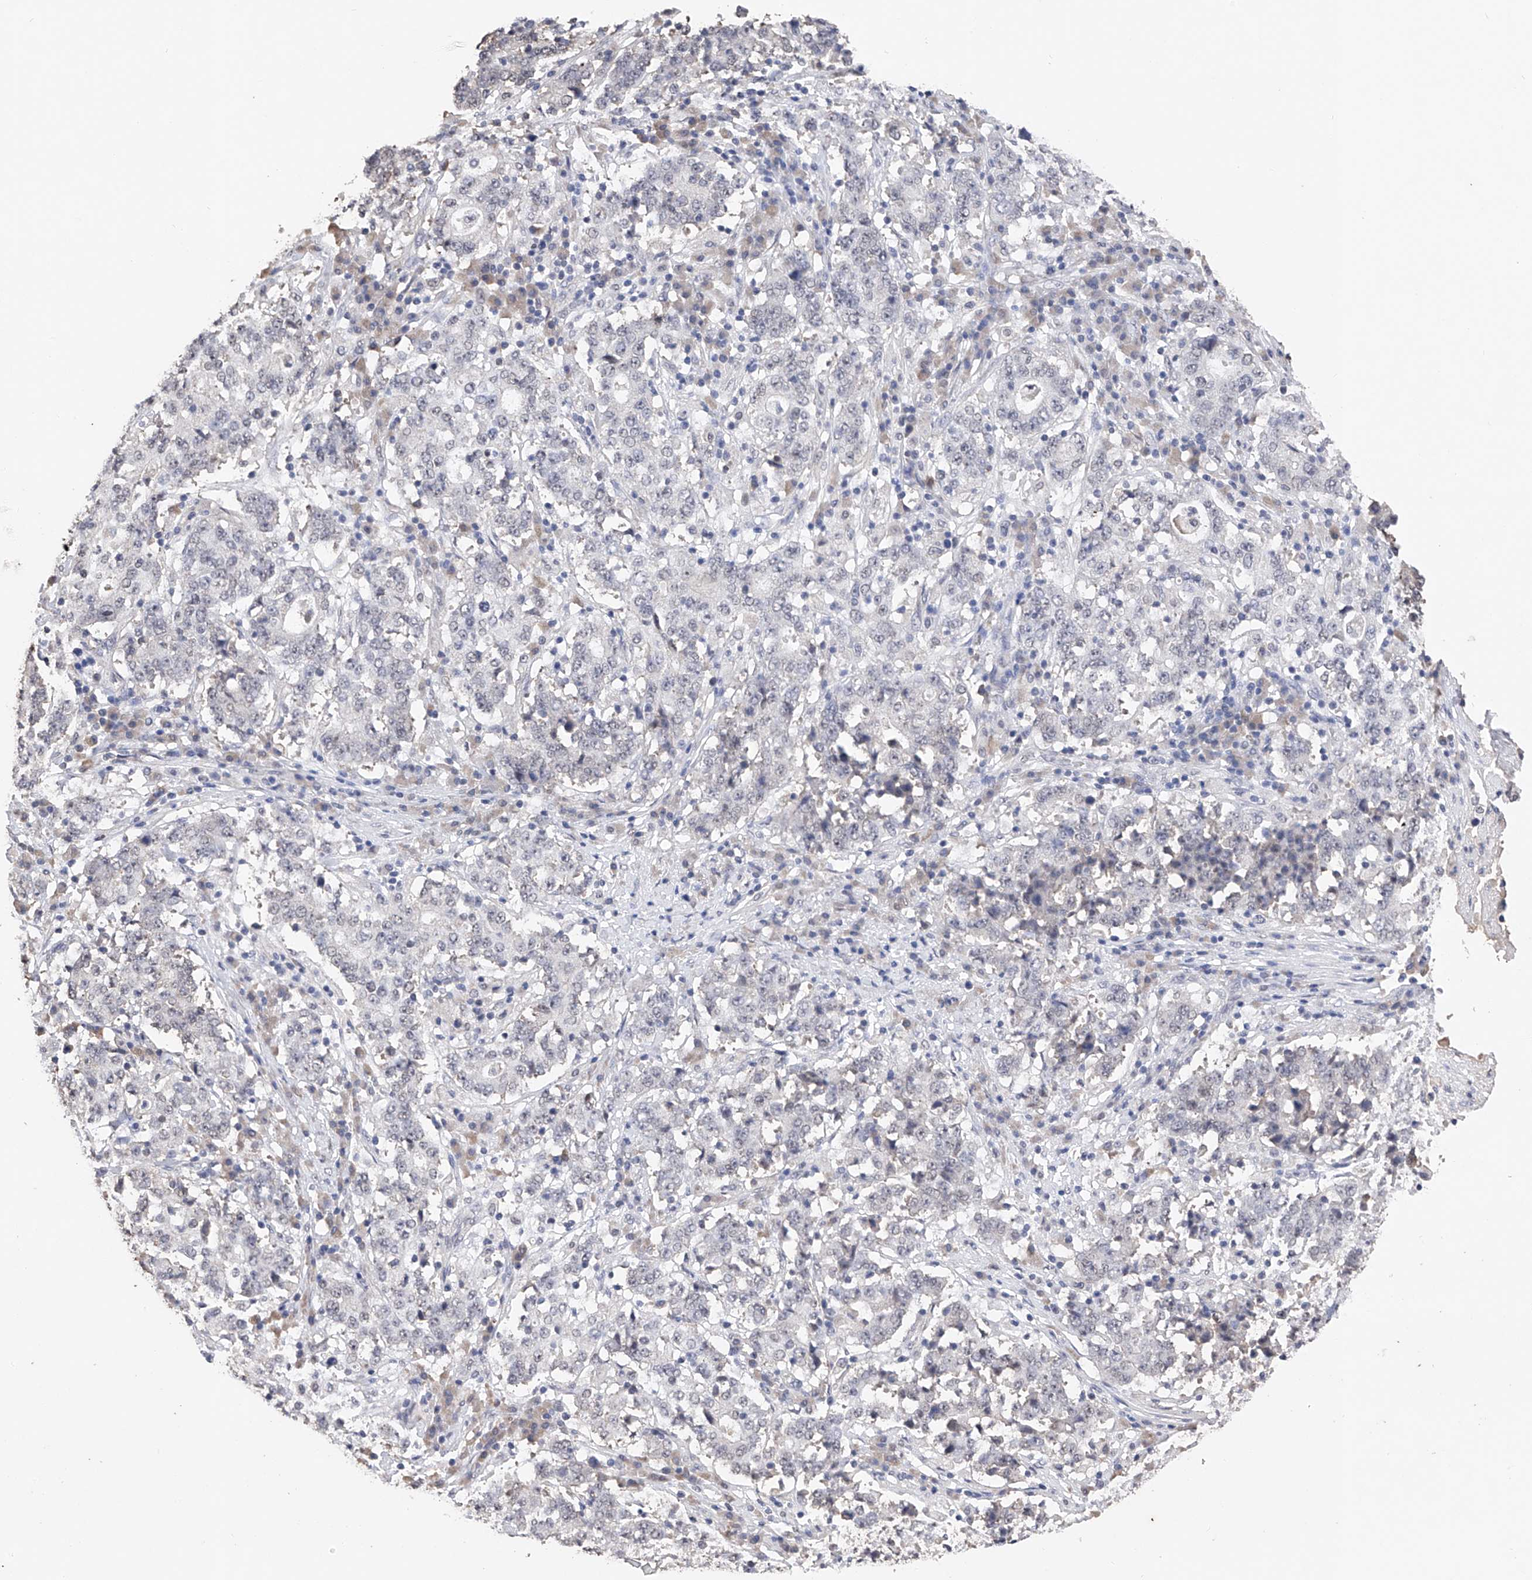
{"staining": {"intensity": "negative", "quantity": "none", "location": "none"}, "tissue": "stomach cancer", "cell_type": "Tumor cells", "image_type": "cancer", "snomed": [{"axis": "morphology", "description": "Adenocarcinoma, NOS"}, {"axis": "topography", "description": "Stomach"}], "caption": "Tumor cells are negative for protein expression in human stomach cancer.", "gene": "DMAP1", "patient": {"sex": "male", "age": 59}}